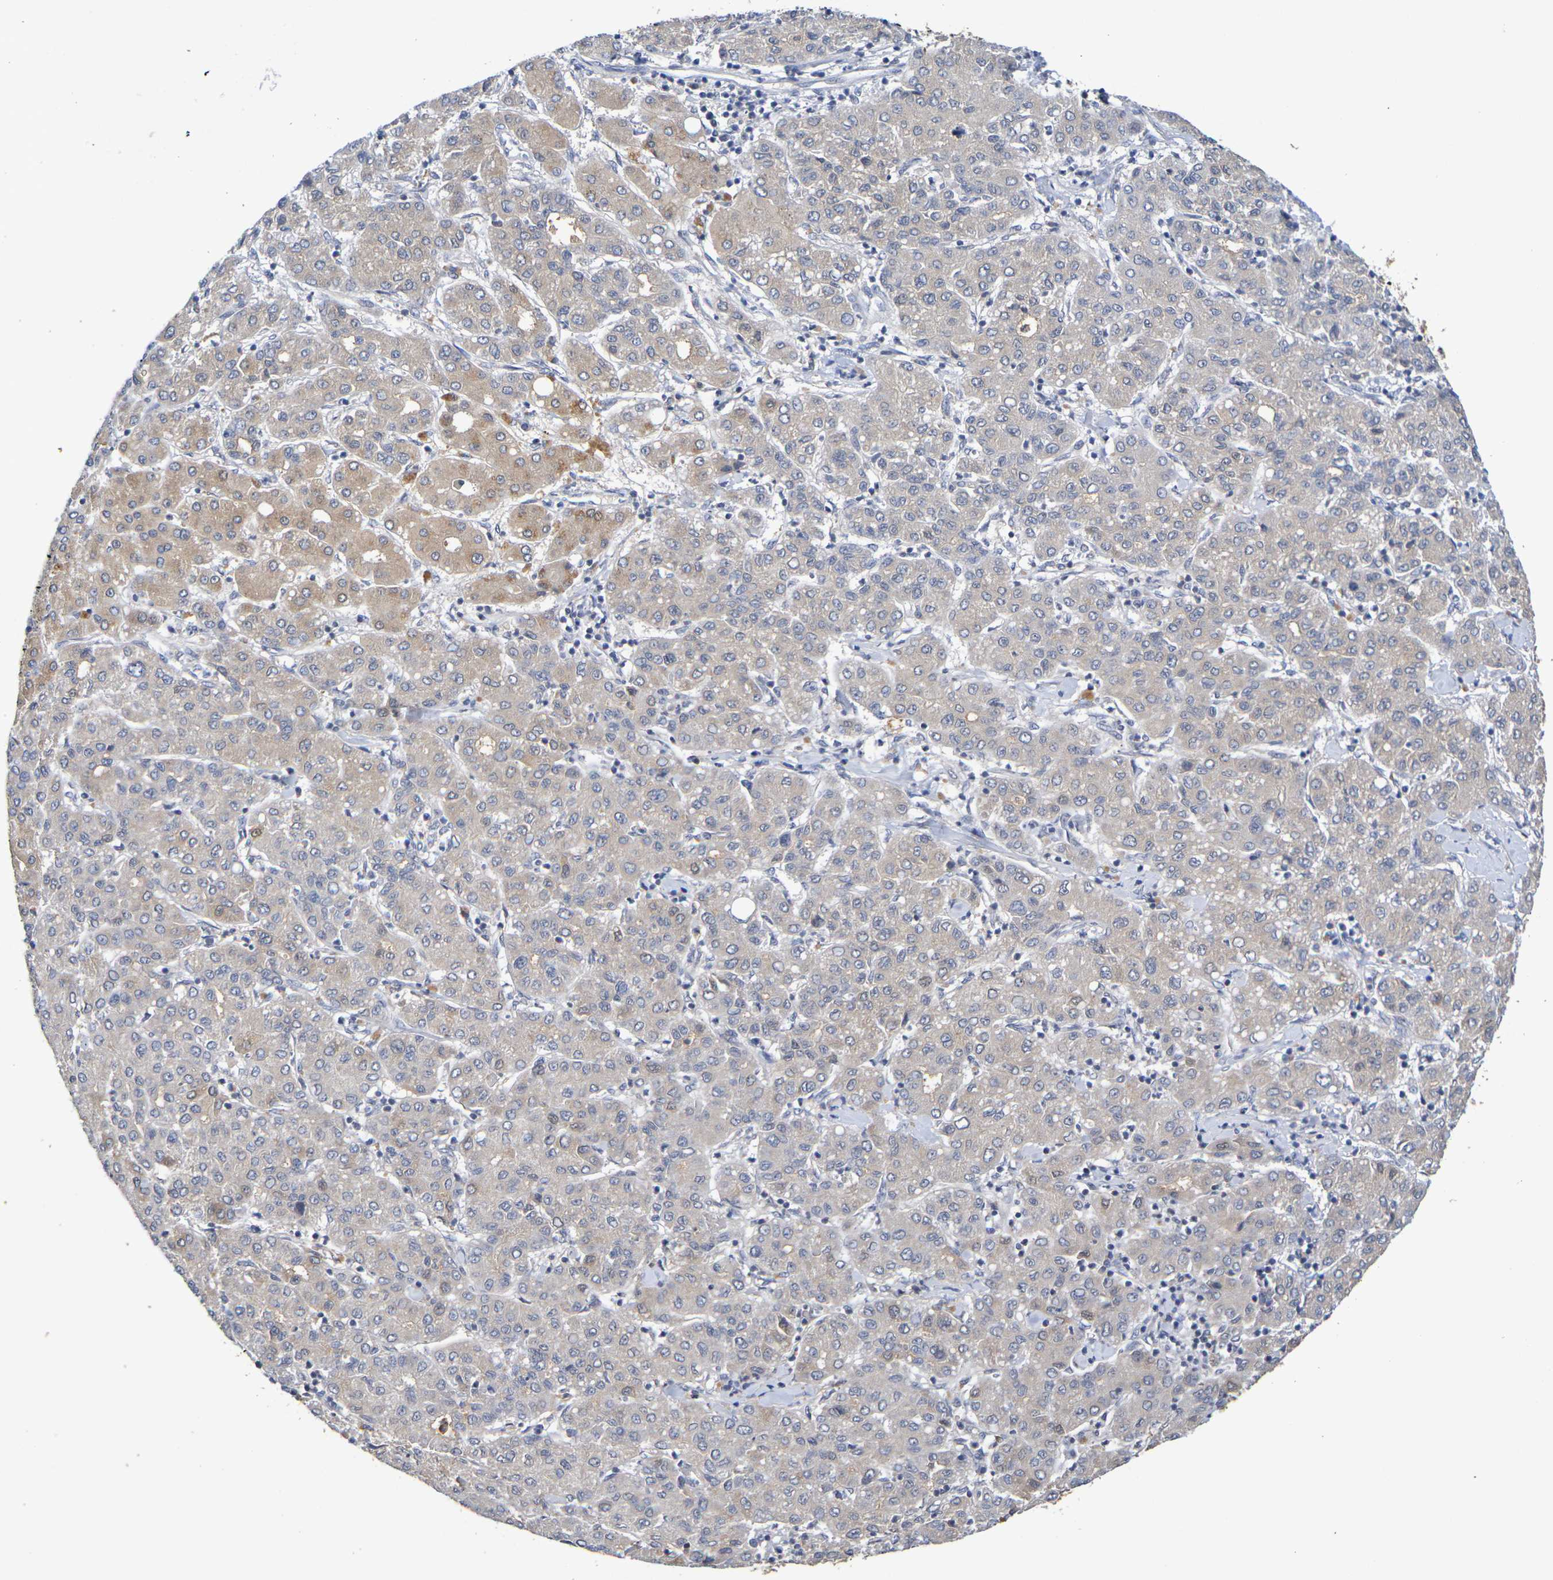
{"staining": {"intensity": "weak", "quantity": ">75%", "location": "cytoplasmic/membranous"}, "tissue": "liver cancer", "cell_type": "Tumor cells", "image_type": "cancer", "snomed": [{"axis": "morphology", "description": "Carcinoma, Hepatocellular, NOS"}, {"axis": "topography", "description": "Liver"}], "caption": "Protein expression analysis of human hepatocellular carcinoma (liver) reveals weak cytoplasmic/membranous staining in about >75% of tumor cells.", "gene": "TERF2", "patient": {"sex": "male", "age": 65}}